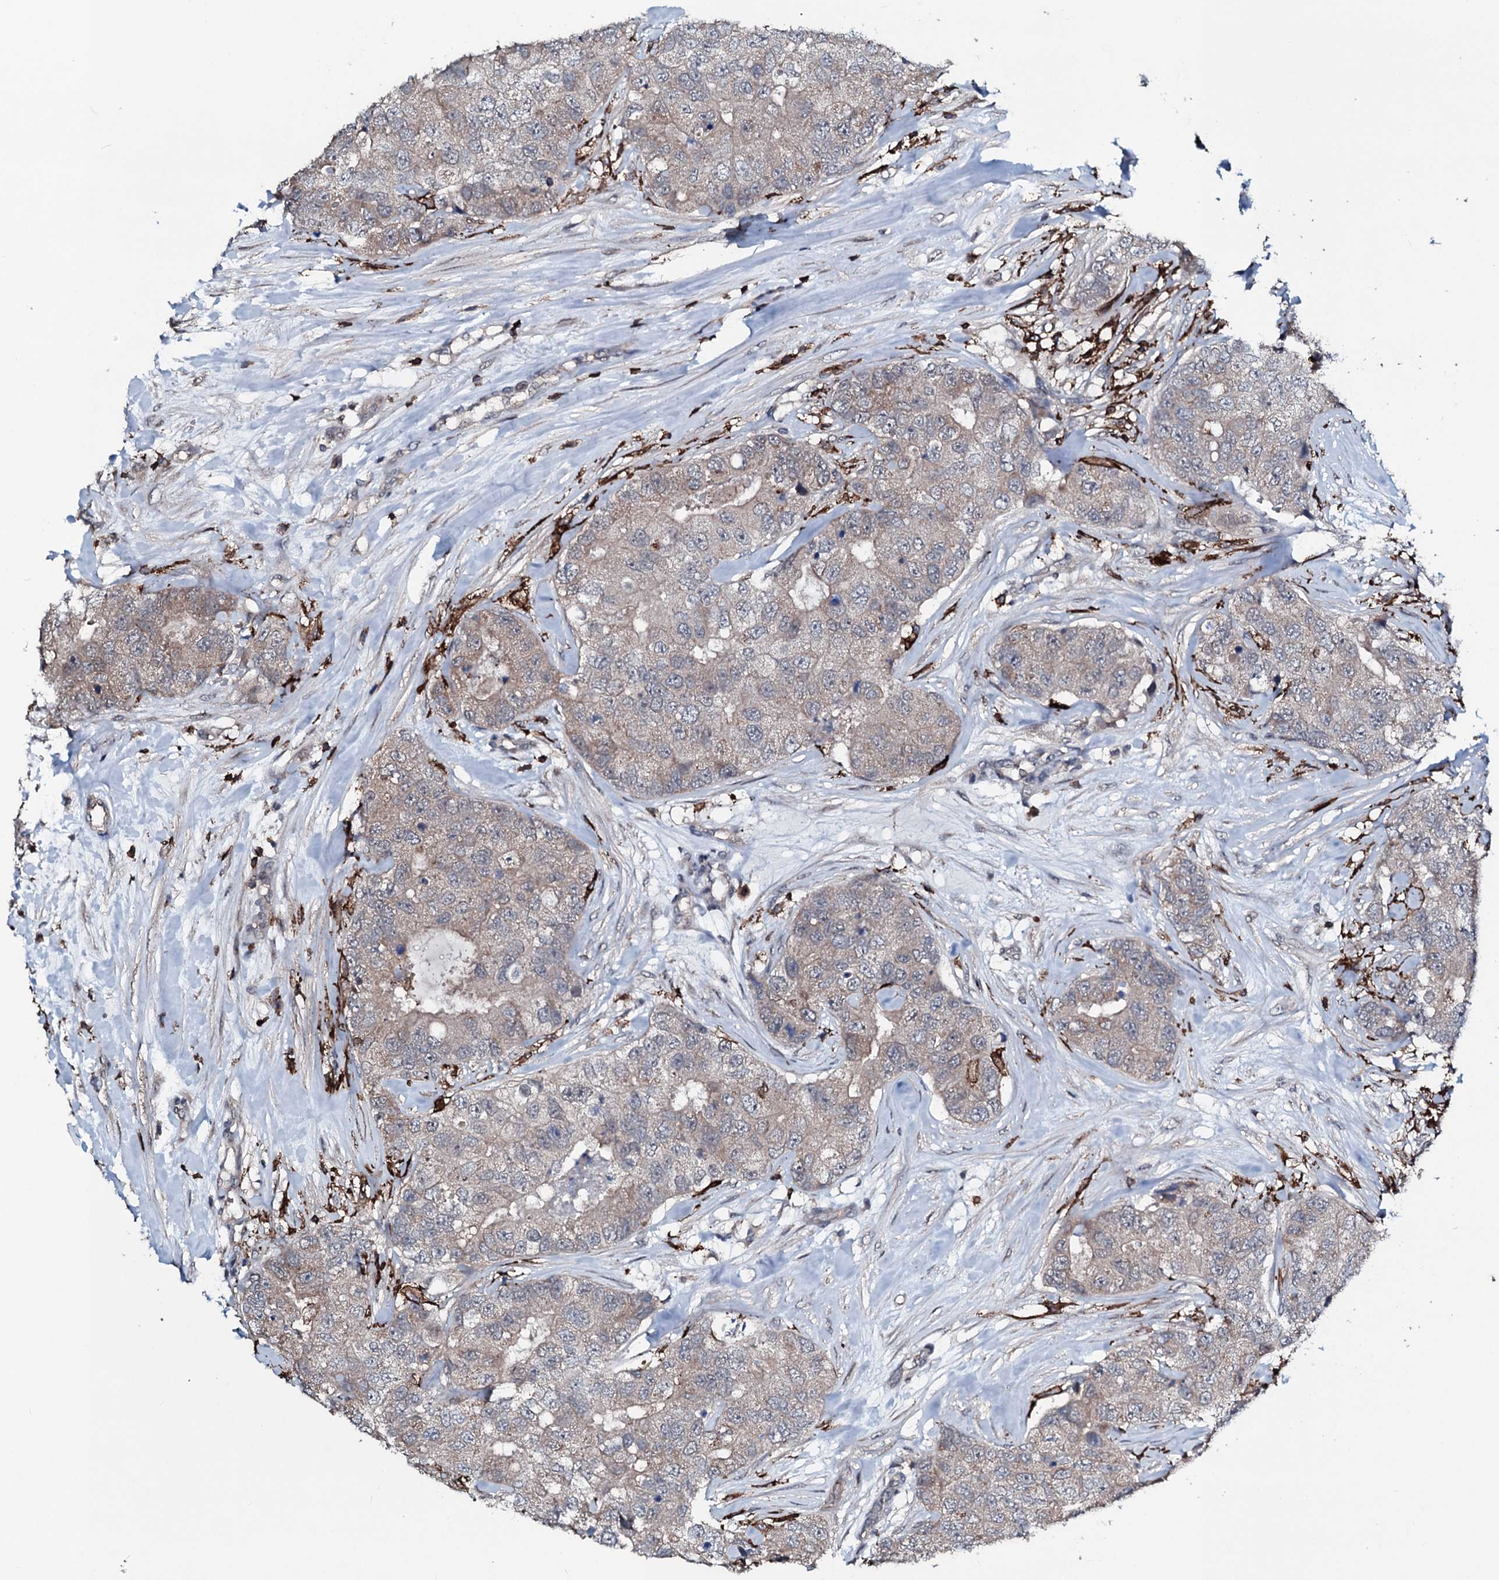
{"staining": {"intensity": "negative", "quantity": "none", "location": "none"}, "tissue": "breast cancer", "cell_type": "Tumor cells", "image_type": "cancer", "snomed": [{"axis": "morphology", "description": "Duct carcinoma"}, {"axis": "topography", "description": "Breast"}], "caption": "Immunohistochemistry (IHC) image of neoplastic tissue: human breast invasive ductal carcinoma stained with DAB (3,3'-diaminobenzidine) shows no significant protein staining in tumor cells.", "gene": "OGFOD2", "patient": {"sex": "female", "age": 62}}